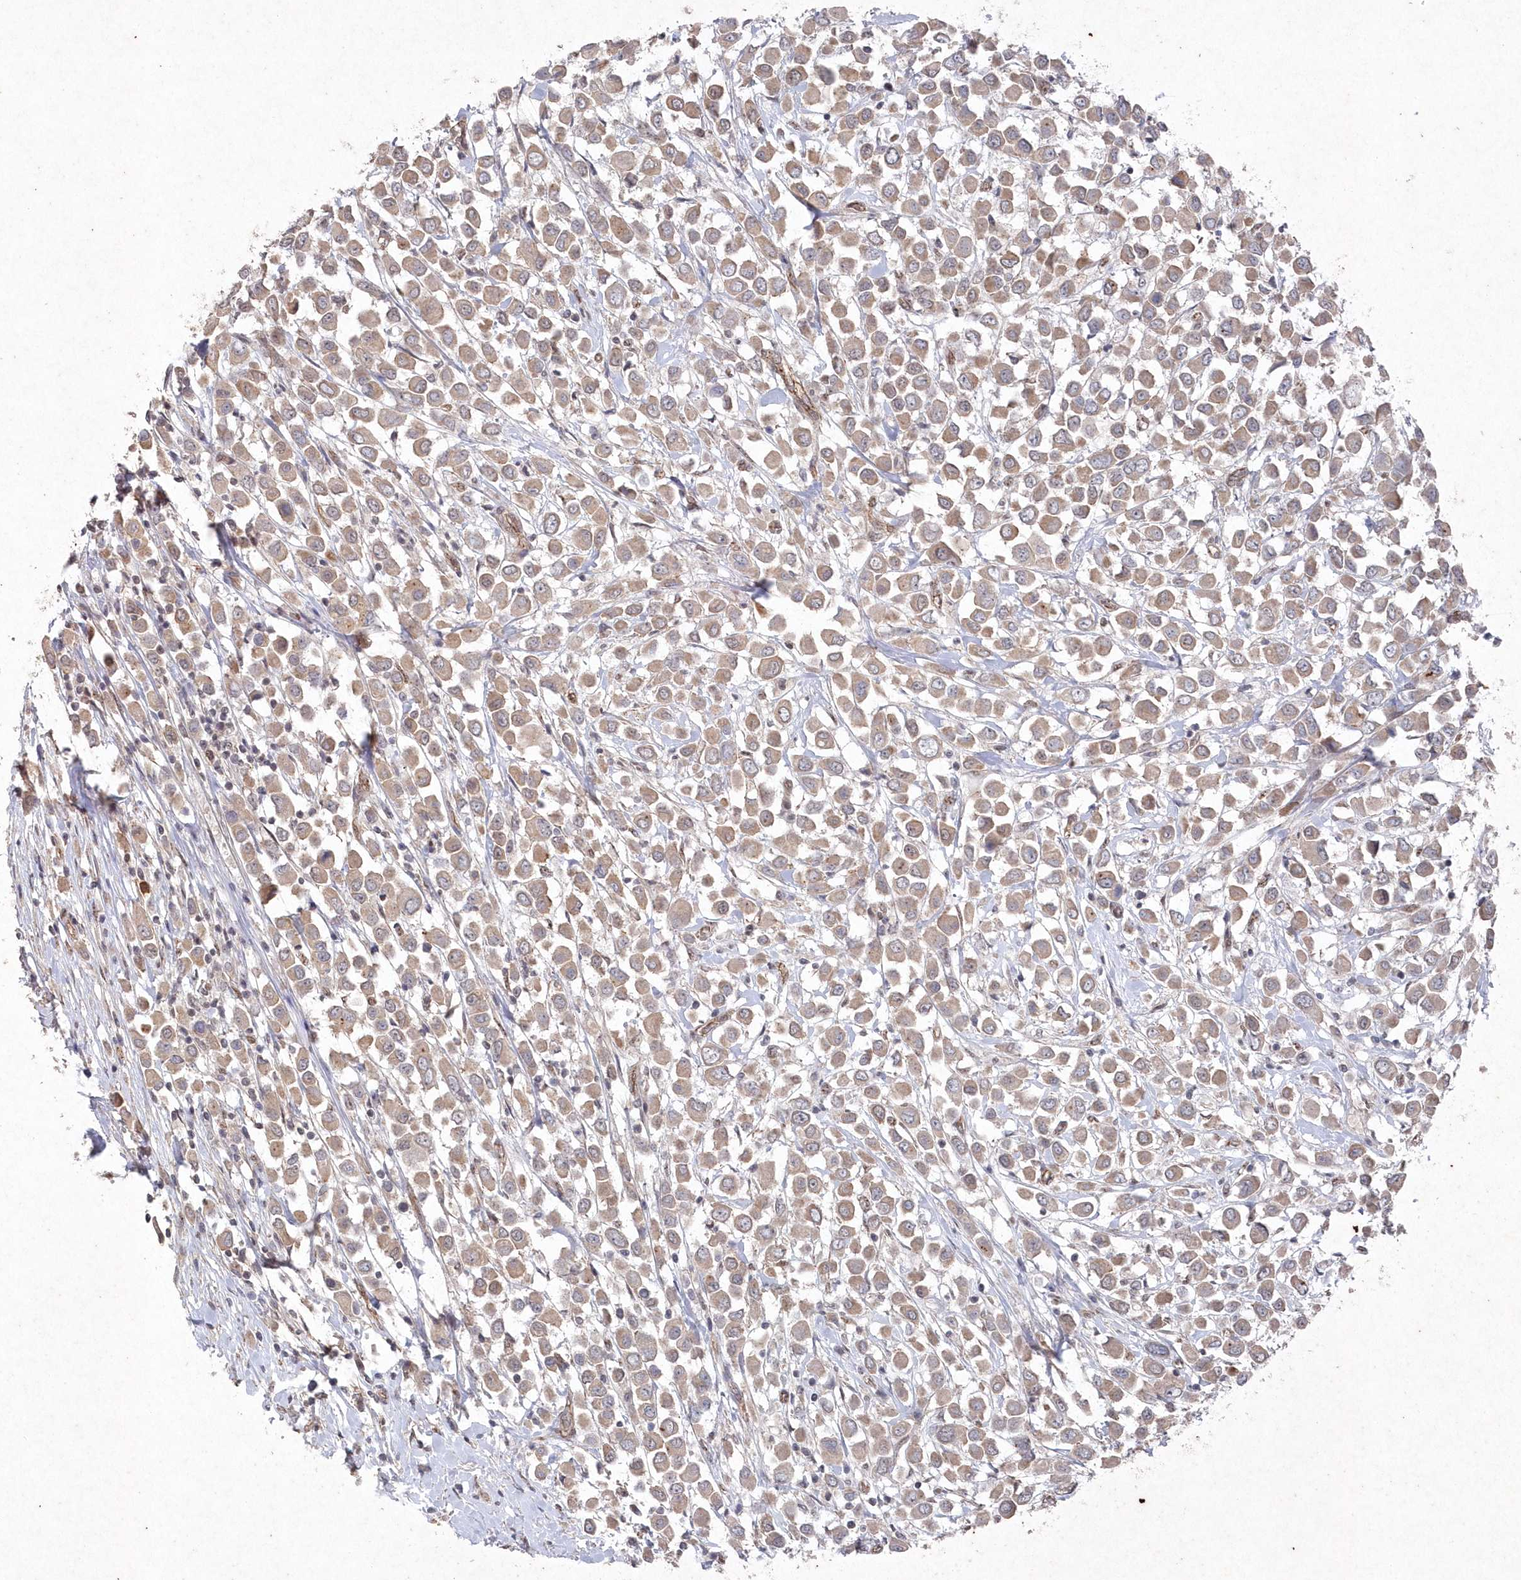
{"staining": {"intensity": "weak", "quantity": ">75%", "location": "cytoplasmic/membranous"}, "tissue": "breast cancer", "cell_type": "Tumor cells", "image_type": "cancer", "snomed": [{"axis": "morphology", "description": "Duct carcinoma"}, {"axis": "topography", "description": "Breast"}], "caption": "Infiltrating ductal carcinoma (breast) stained with DAB immunohistochemistry (IHC) demonstrates low levels of weak cytoplasmic/membranous expression in about >75% of tumor cells.", "gene": "VSIG2", "patient": {"sex": "female", "age": 61}}